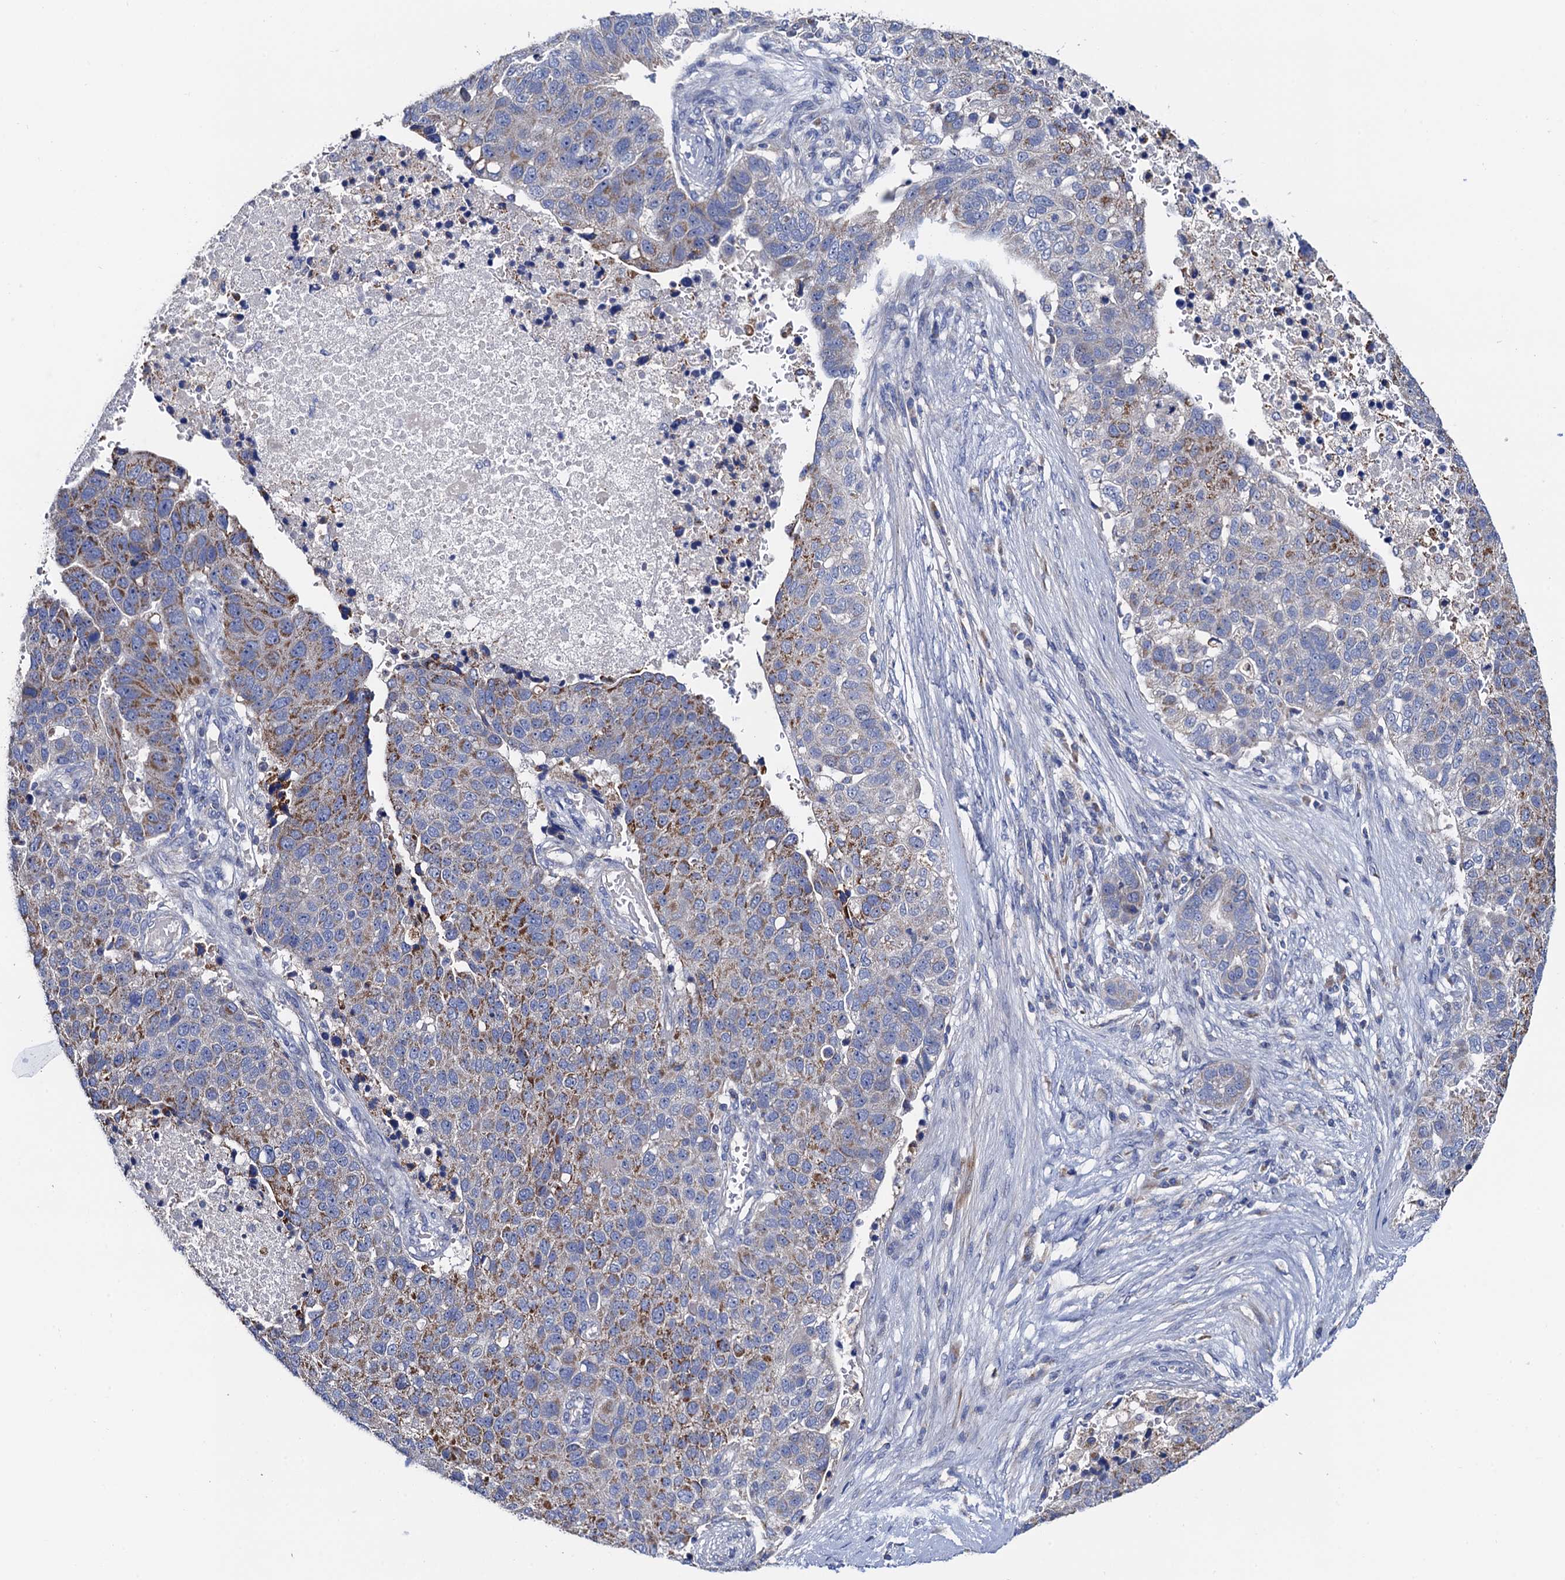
{"staining": {"intensity": "moderate", "quantity": "25%-75%", "location": "cytoplasmic/membranous"}, "tissue": "pancreatic cancer", "cell_type": "Tumor cells", "image_type": "cancer", "snomed": [{"axis": "morphology", "description": "Adenocarcinoma, NOS"}, {"axis": "topography", "description": "Pancreas"}], "caption": "This histopathology image demonstrates immunohistochemistry (IHC) staining of pancreatic adenocarcinoma, with medium moderate cytoplasmic/membranous staining in approximately 25%-75% of tumor cells.", "gene": "MRPL48", "patient": {"sex": "female", "age": 61}}